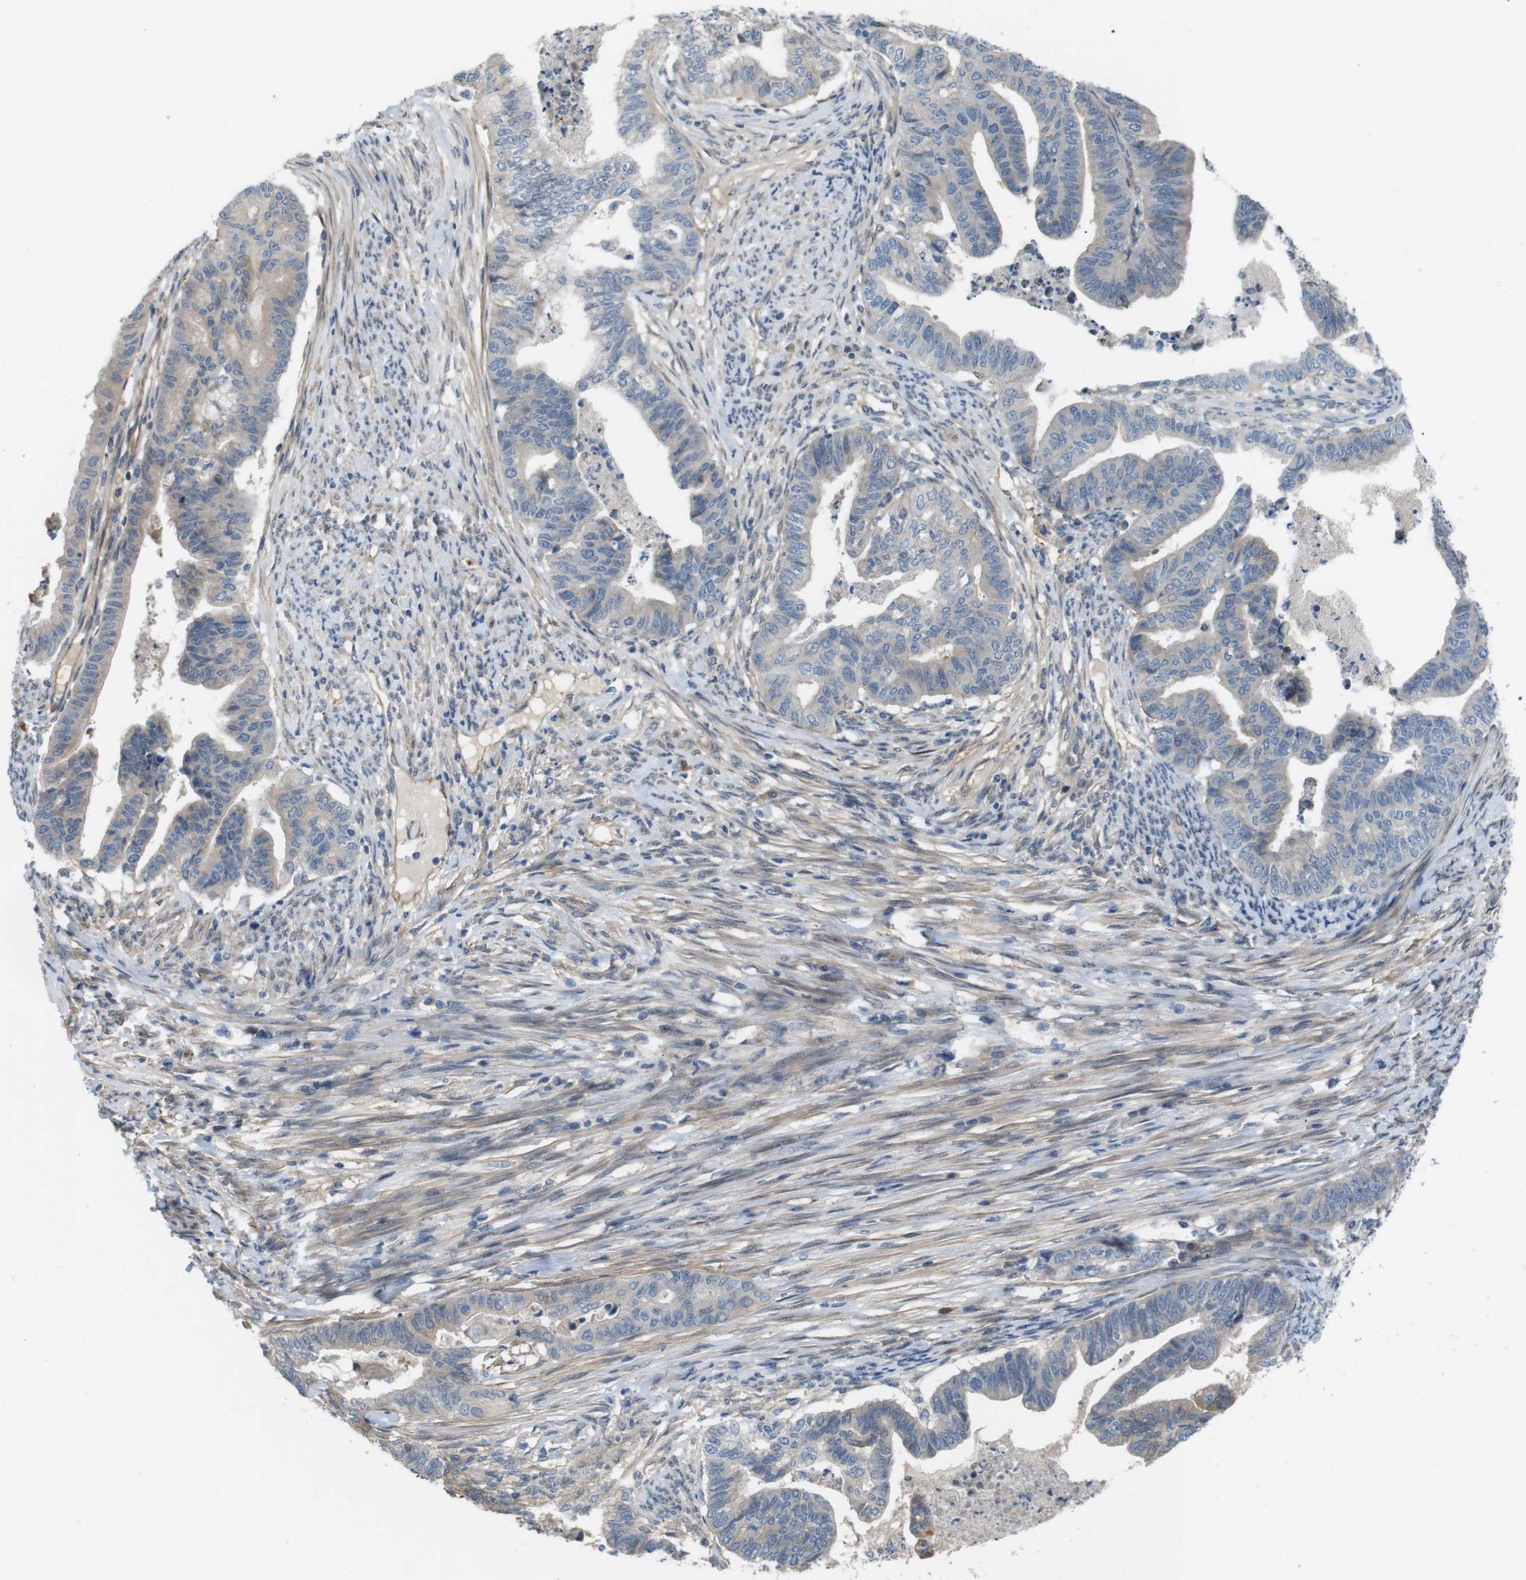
{"staining": {"intensity": "weak", "quantity": ">75%", "location": "cytoplasmic/membranous"}, "tissue": "endometrial cancer", "cell_type": "Tumor cells", "image_type": "cancer", "snomed": [{"axis": "morphology", "description": "Adenocarcinoma, NOS"}, {"axis": "topography", "description": "Endometrium"}], "caption": "IHC histopathology image of neoplastic tissue: adenocarcinoma (endometrial) stained using IHC shows low levels of weak protein expression localized specifically in the cytoplasmic/membranous of tumor cells, appearing as a cytoplasmic/membranous brown color.", "gene": "BVES", "patient": {"sex": "female", "age": 79}}